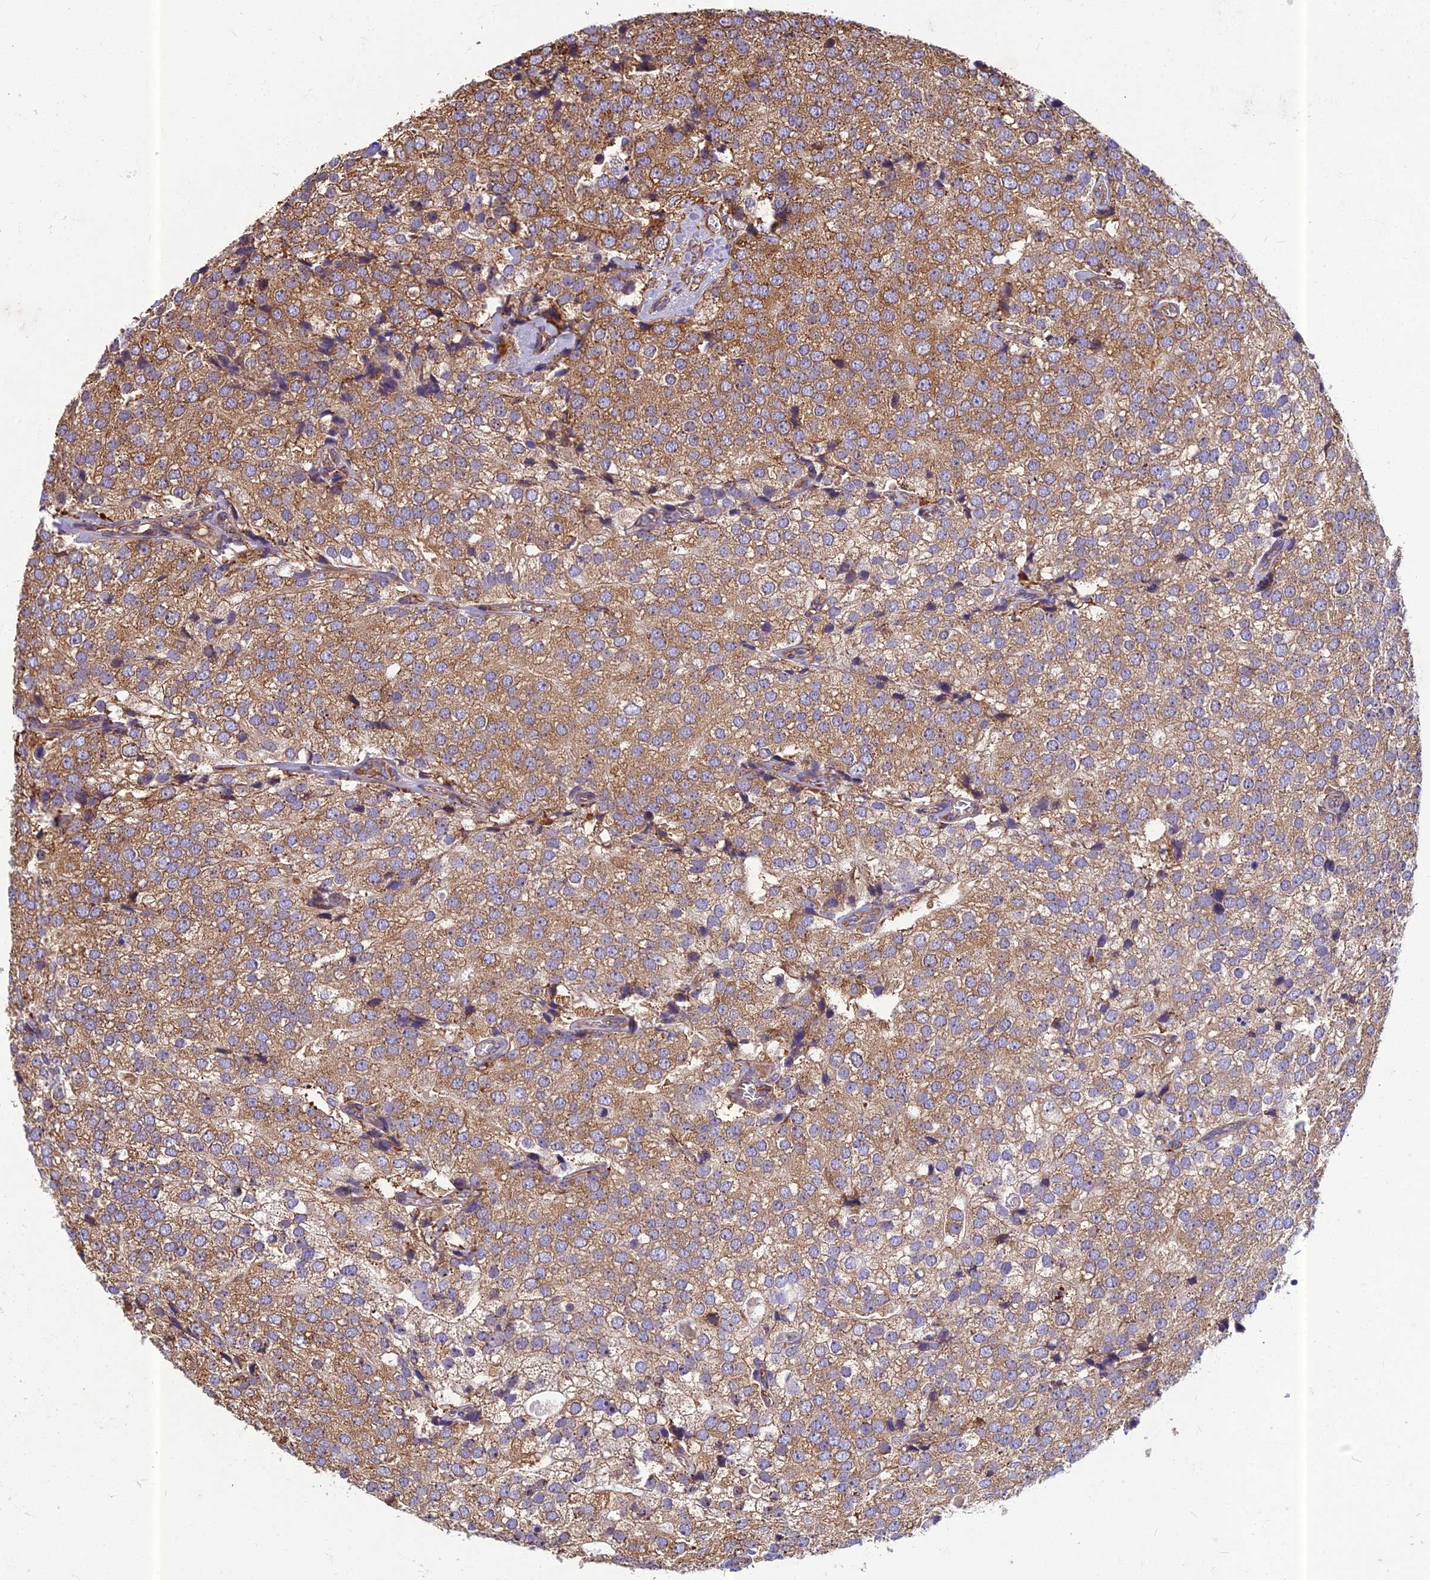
{"staining": {"intensity": "moderate", "quantity": ">75%", "location": "cytoplasmic/membranous"}, "tissue": "prostate cancer", "cell_type": "Tumor cells", "image_type": "cancer", "snomed": [{"axis": "morphology", "description": "Adenocarcinoma, High grade"}, {"axis": "topography", "description": "Prostate"}], "caption": "Prostate cancer (adenocarcinoma (high-grade)) was stained to show a protein in brown. There is medium levels of moderate cytoplasmic/membranous positivity in about >75% of tumor cells. (IHC, brightfield microscopy, high magnification).", "gene": "SPDL1", "patient": {"sex": "male", "age": 49}}